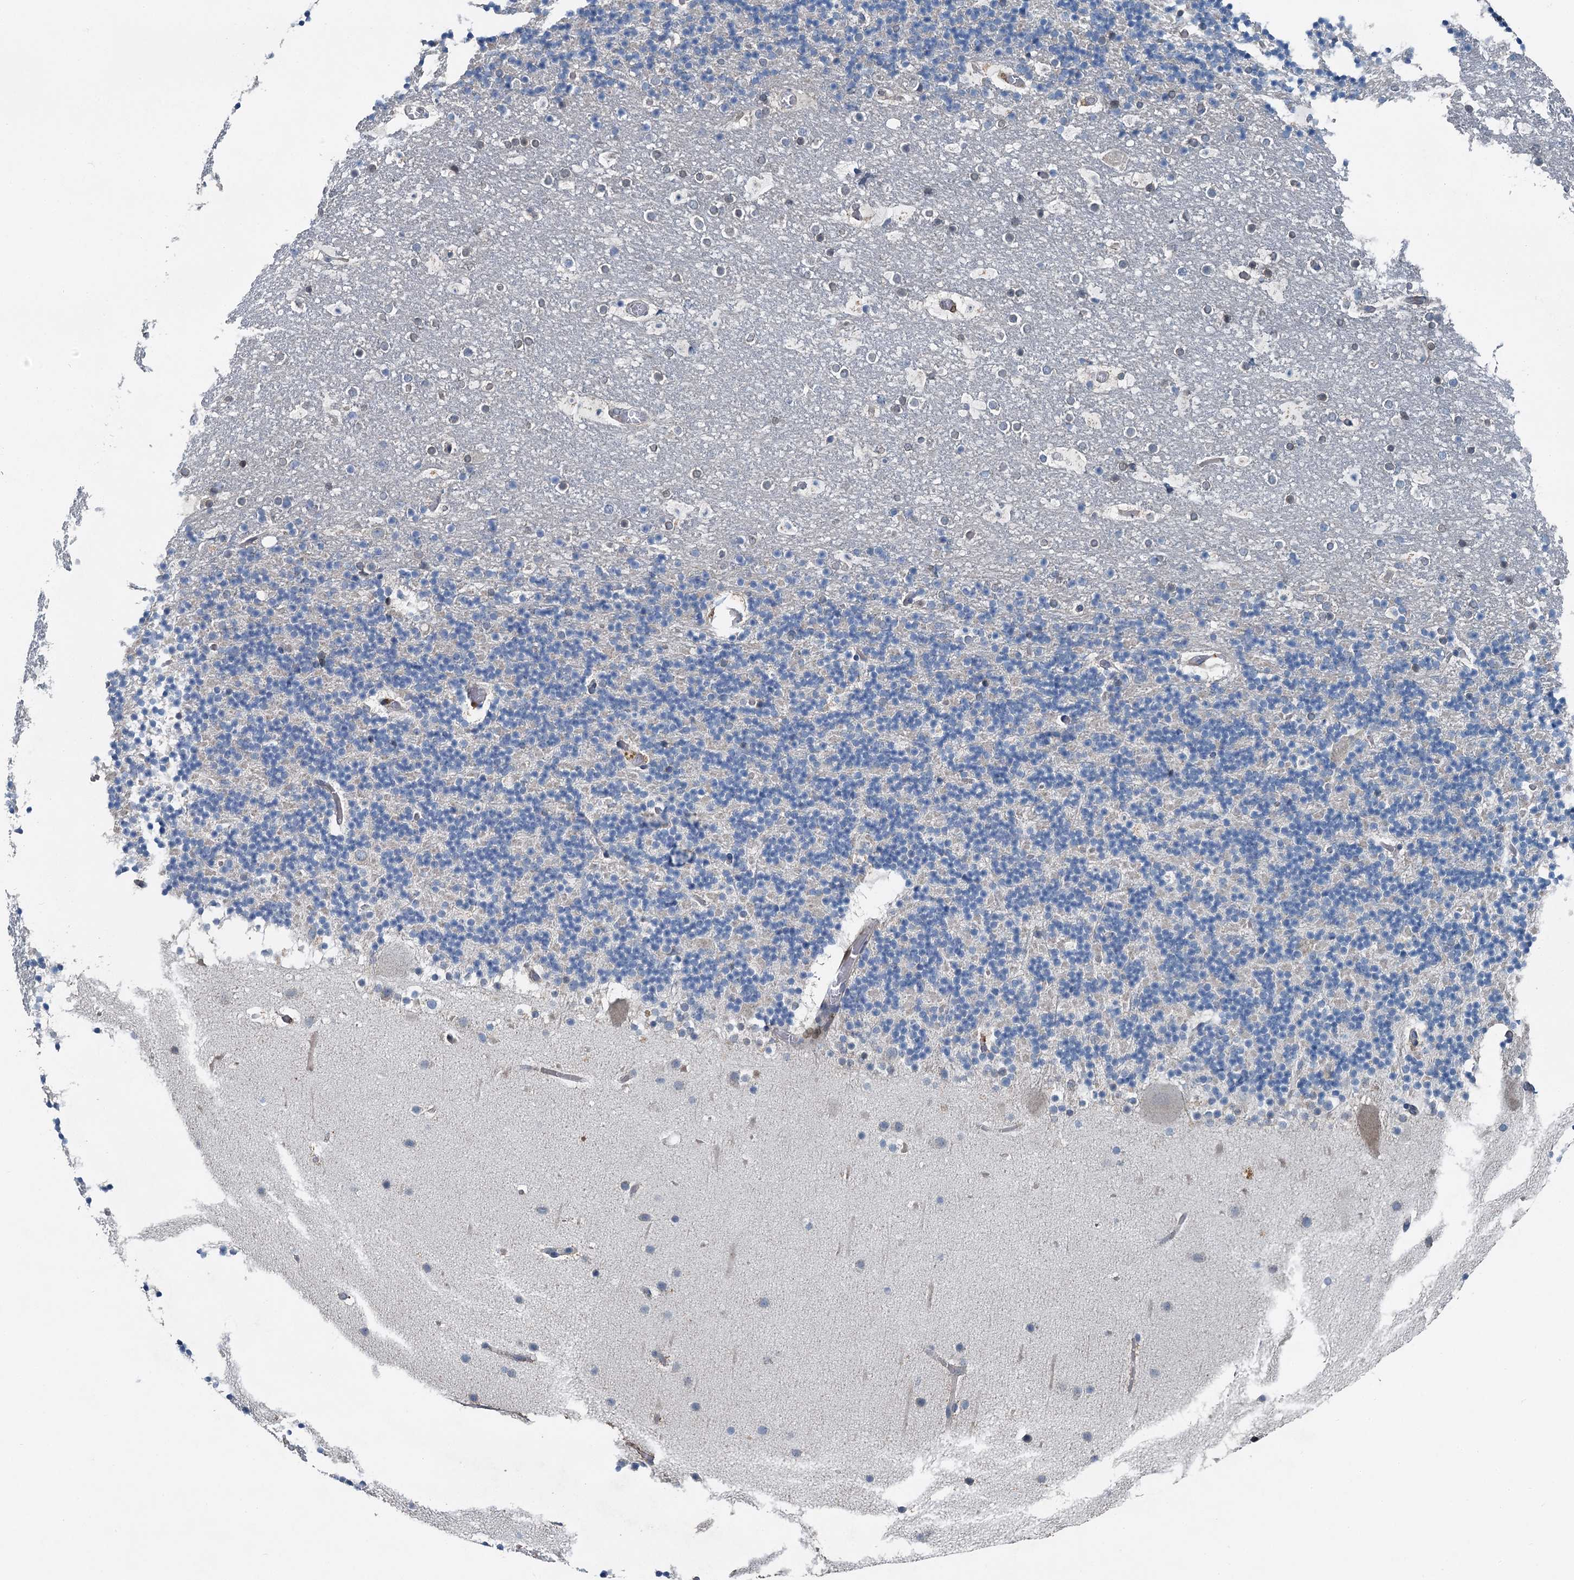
{"staining": {"intensity": "negative", "quantity": "none", "location": "none"}, "tissue": "cerebellum", "cell_type": "Cells in granular layer", "image_type": "normal", "snomed": [{"axis": "morphology", "description": "Normal tissue, NOS"}, {"axis": "topography", "description": "Cerebellum"}], "caption": "Micrograph shows no significant protein staining in cells in granular layer of unremarkable cerebellum. The staining is performed using DAB brown chromogen with nuclei counter-stained in using hematoxylin.", "gene": "C6orf120", "patient": {"sex": "male", "age": 57}}